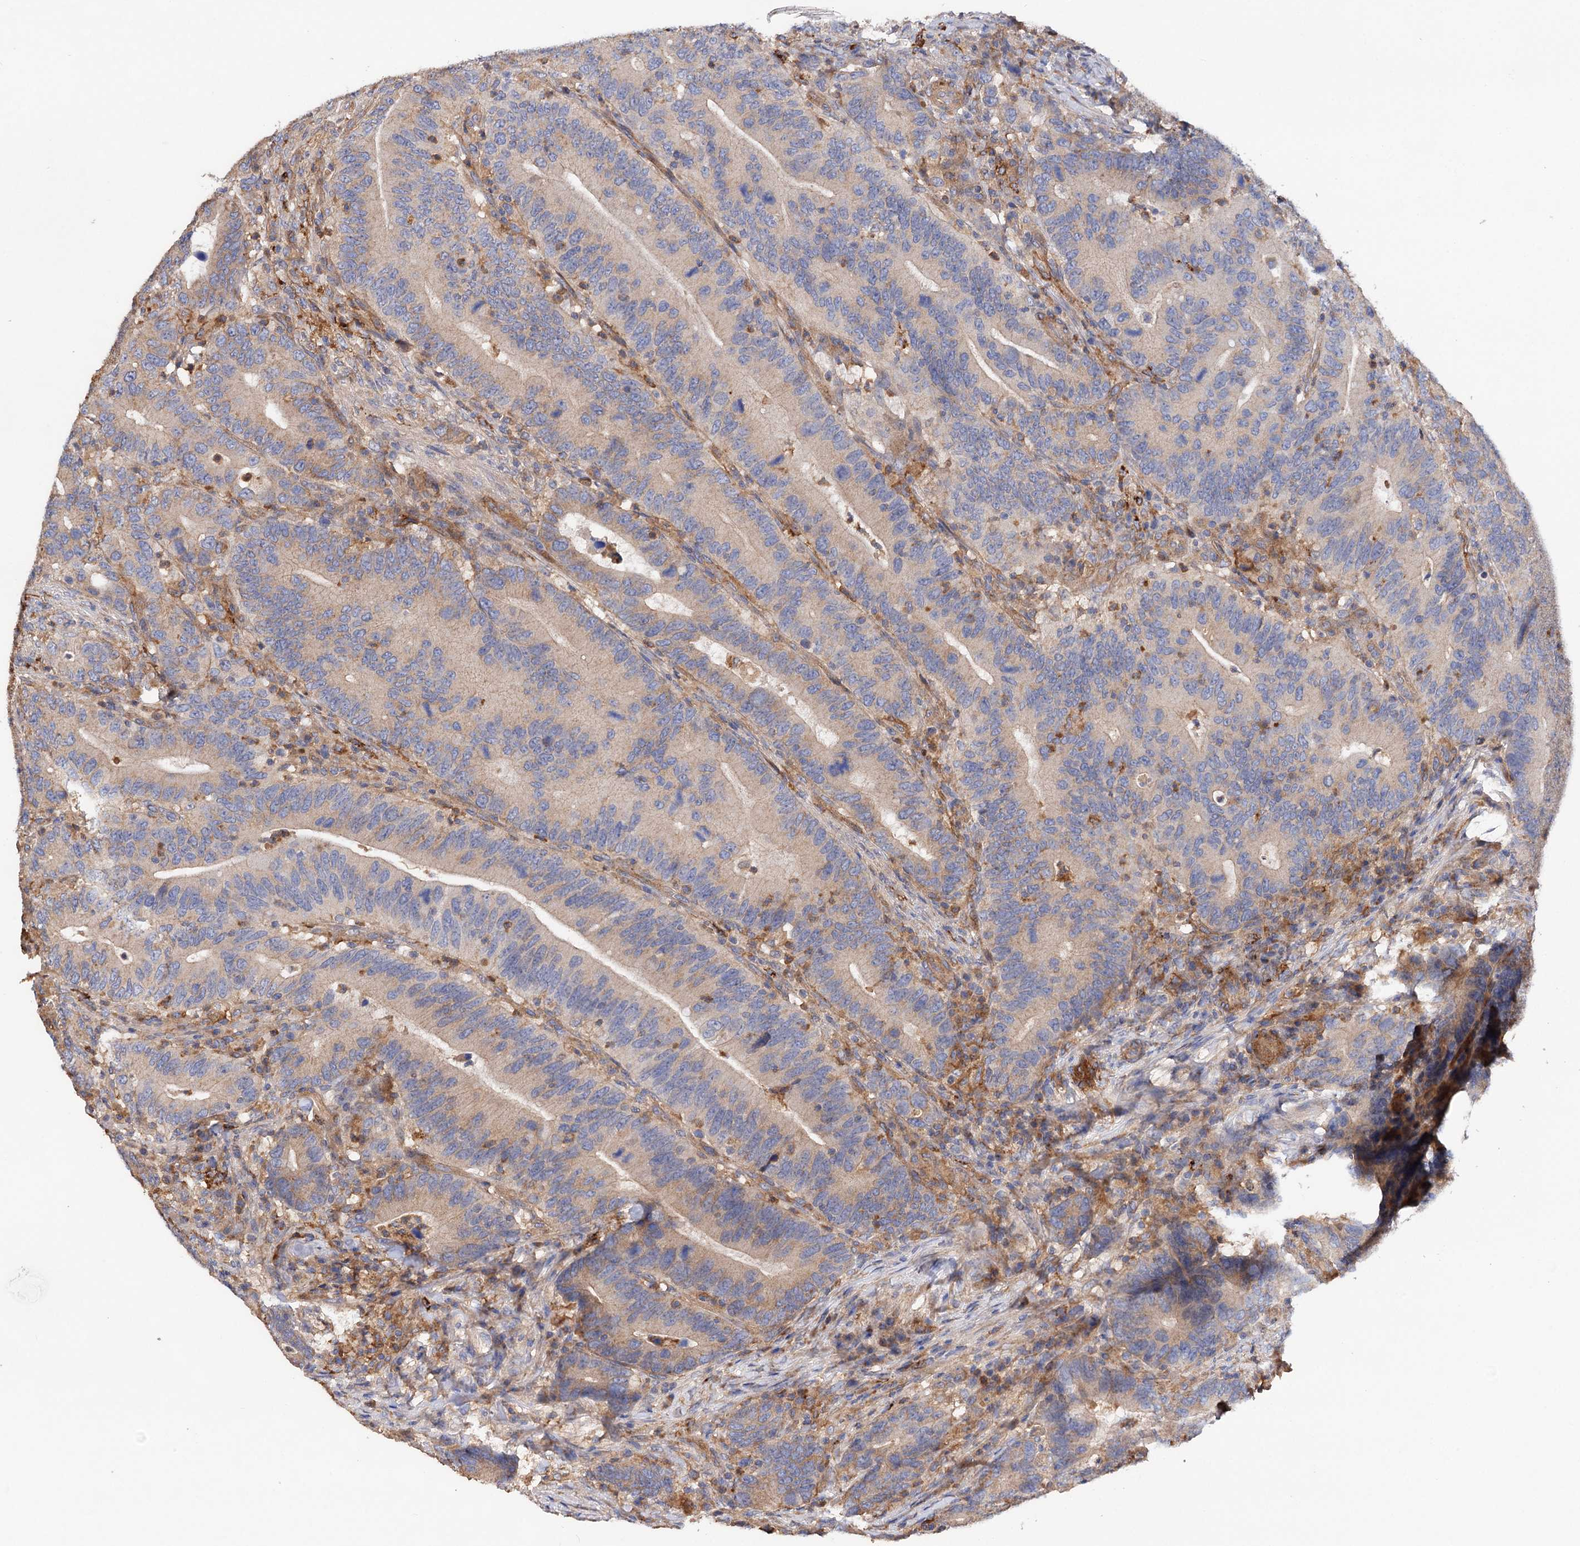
{"staining": {"intensity": "weak", "quantity": "<25%", "location": "cytoplasmic/membranous"}, "tissue": "colorectal cancer", "cell_type": "Tumor cells", "image_type": "cancer", "snomed": [{"axis": "morphology", "description": "Adenocarcinoma, NOS"}, {"axis": "topography", "description": "Colon"}], "caption": "Human colorectal adenocarcinoma stained for a protein using immunohistochemistry reveals no expression in tumor cells.", "gene": "CSAD", "patient": {"sex": "female", "age": 66}}